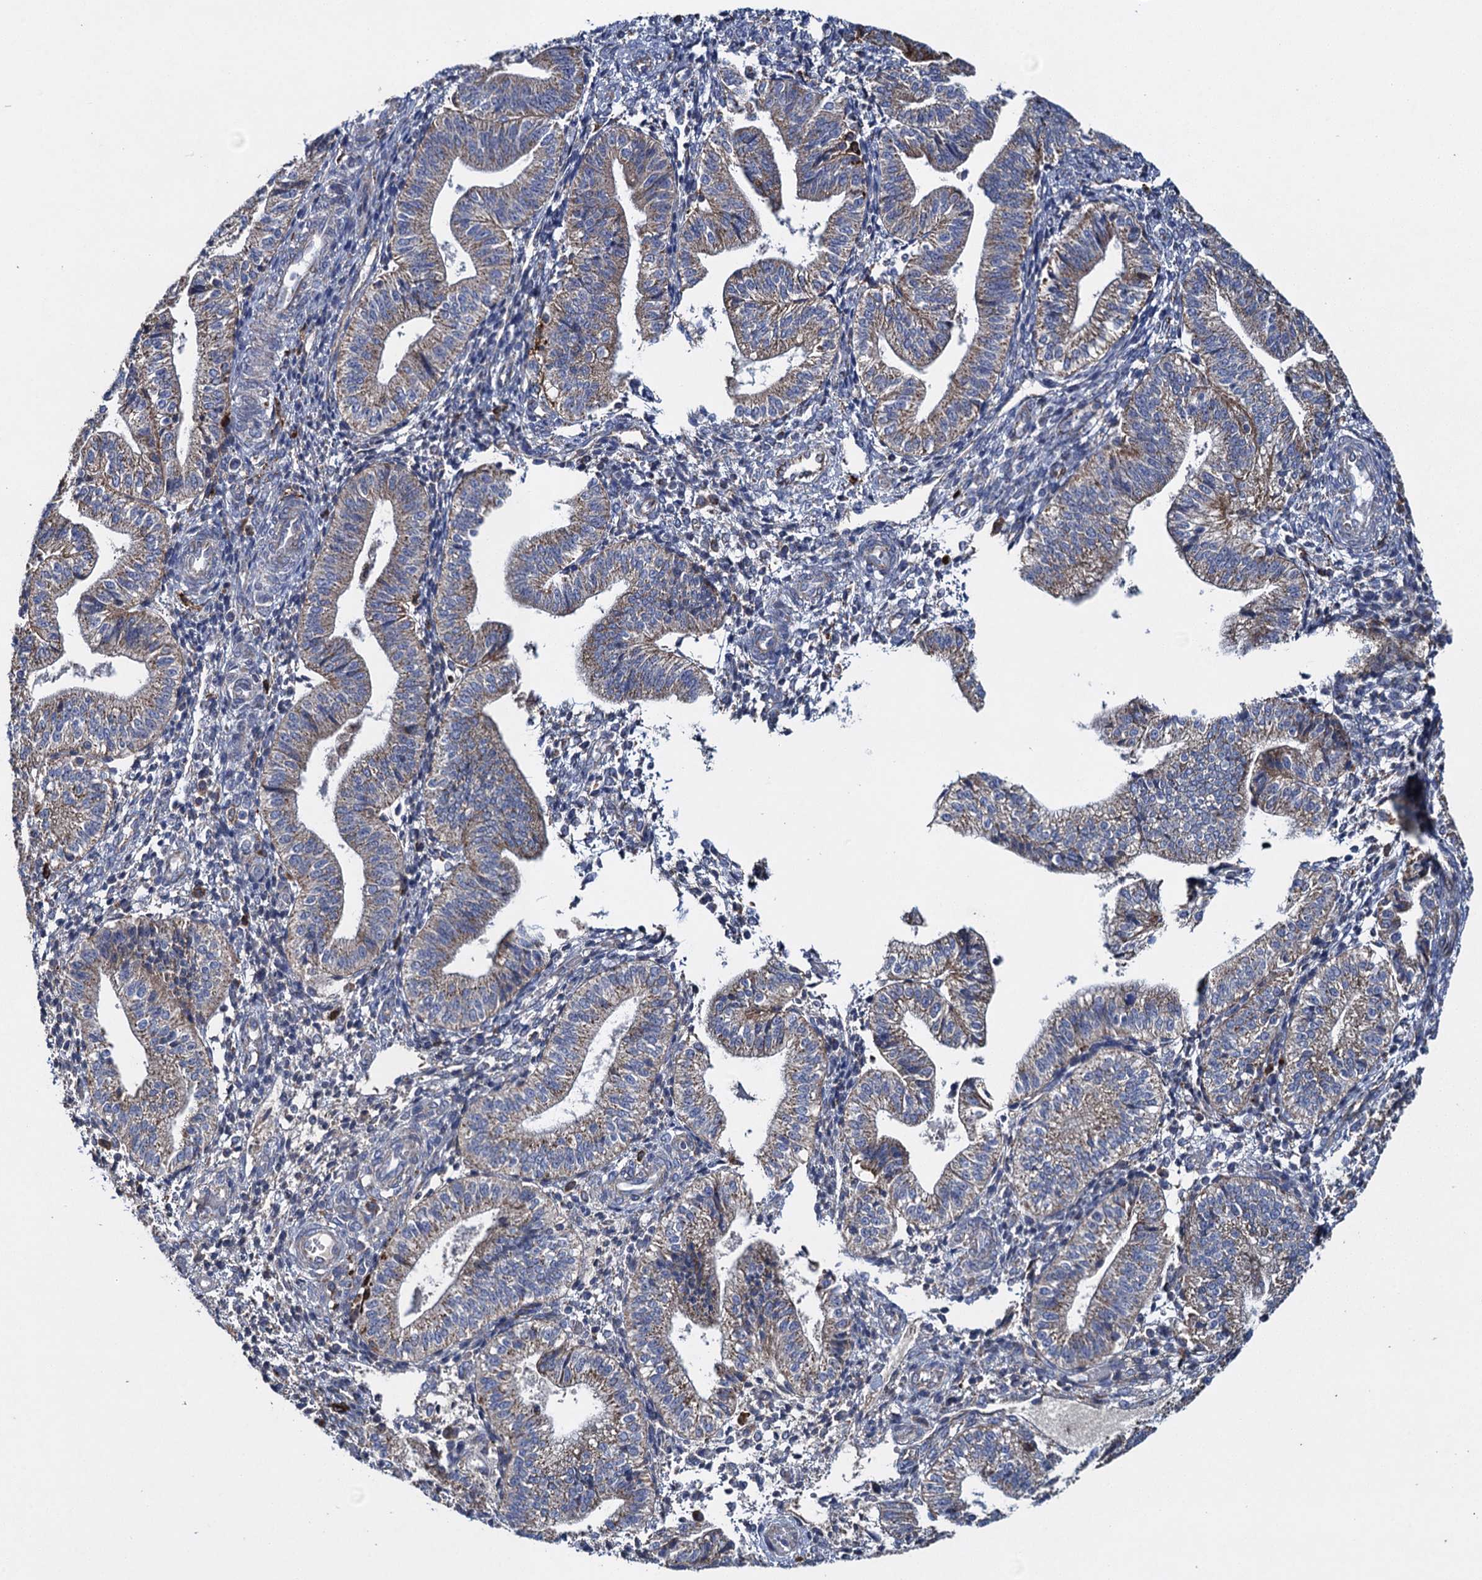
{"staining": {"intensity": "negative", "quantity": "none", "location": "none"}, "tissue": "endometrium", "cell_type": "Cells in endometrial stroma", "image_type": "normal", "snomed": [{"axis": "morphology", "description": "Normal tissue, NOS"}, {"axis": "topography", "description": "Endometrium"}], "caption": "Endometrium was stained to show a protein in brown. There is no significant staining in cells in endometrial stroma. (DAB (3,3'-diaminobenzidine) immunohistochemistry (IHC) with hematoxylin counter stain).", "gene": "TXNDC11", "patient": {"sex": "female", "age": 34}}